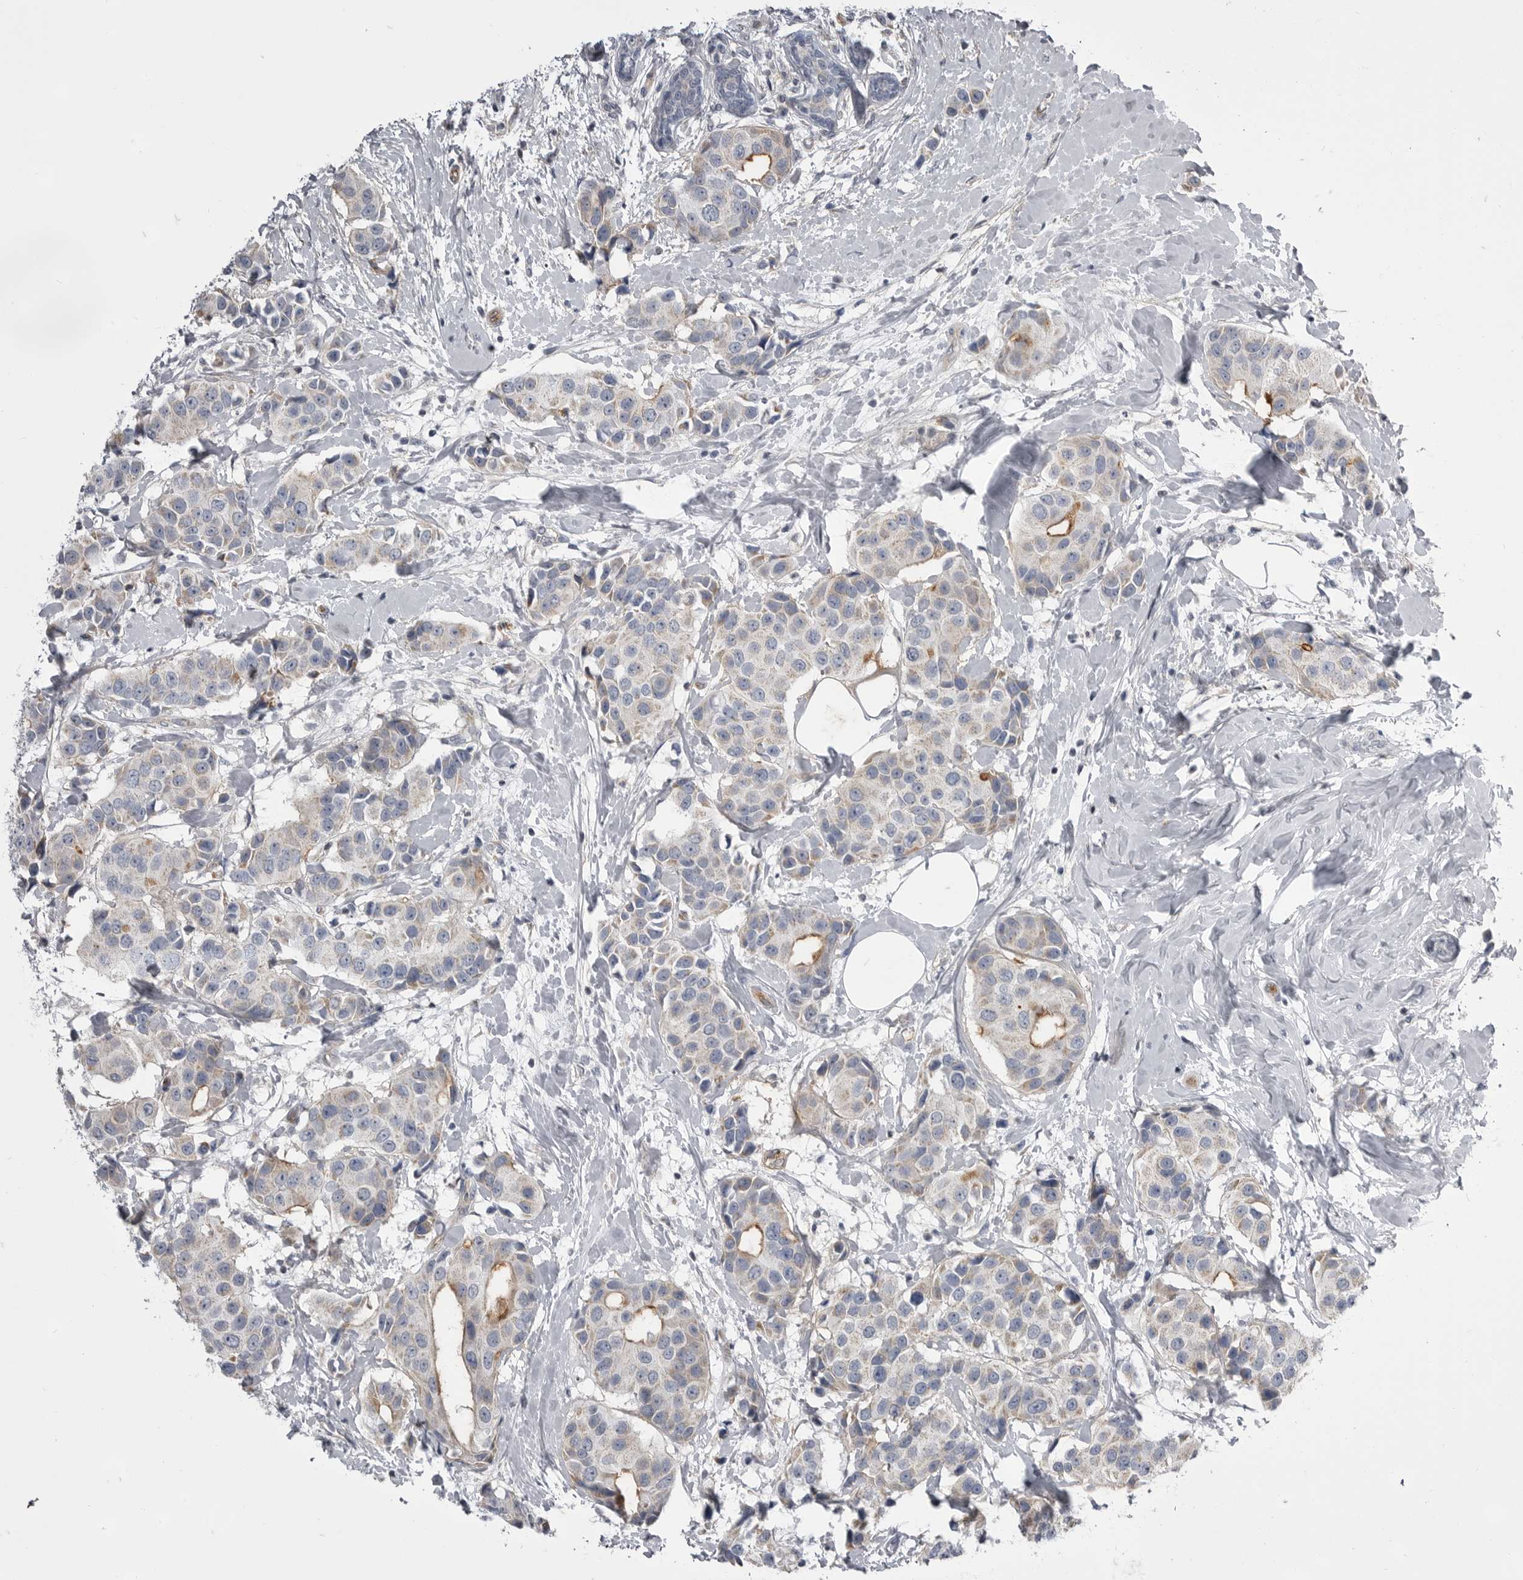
{"staining": {"intensity": "moderate", "quantity": "25%-75%", "location": "cytoplasmic/membranous"}, "tissue": "breast cancer", "cell_type": "Tumor cells", "image_type": "cancer", "snomed": [{"axis": "morphology", "description": "Normal tissue, NOS"}, {"axis": "morphology", "description": "Duct carcinoma"}, {"axis": "topography", "description": "Breast"}], "caption": "Immunohistochemical staining of human breast cancer (intraductal carcinoma) reveals moderate cytoplasmic/membranous protein positivity in about 25%-75% of tumor cells.", "gene": "OPLAH", "patient": {"sex": "female", "age": 39}}